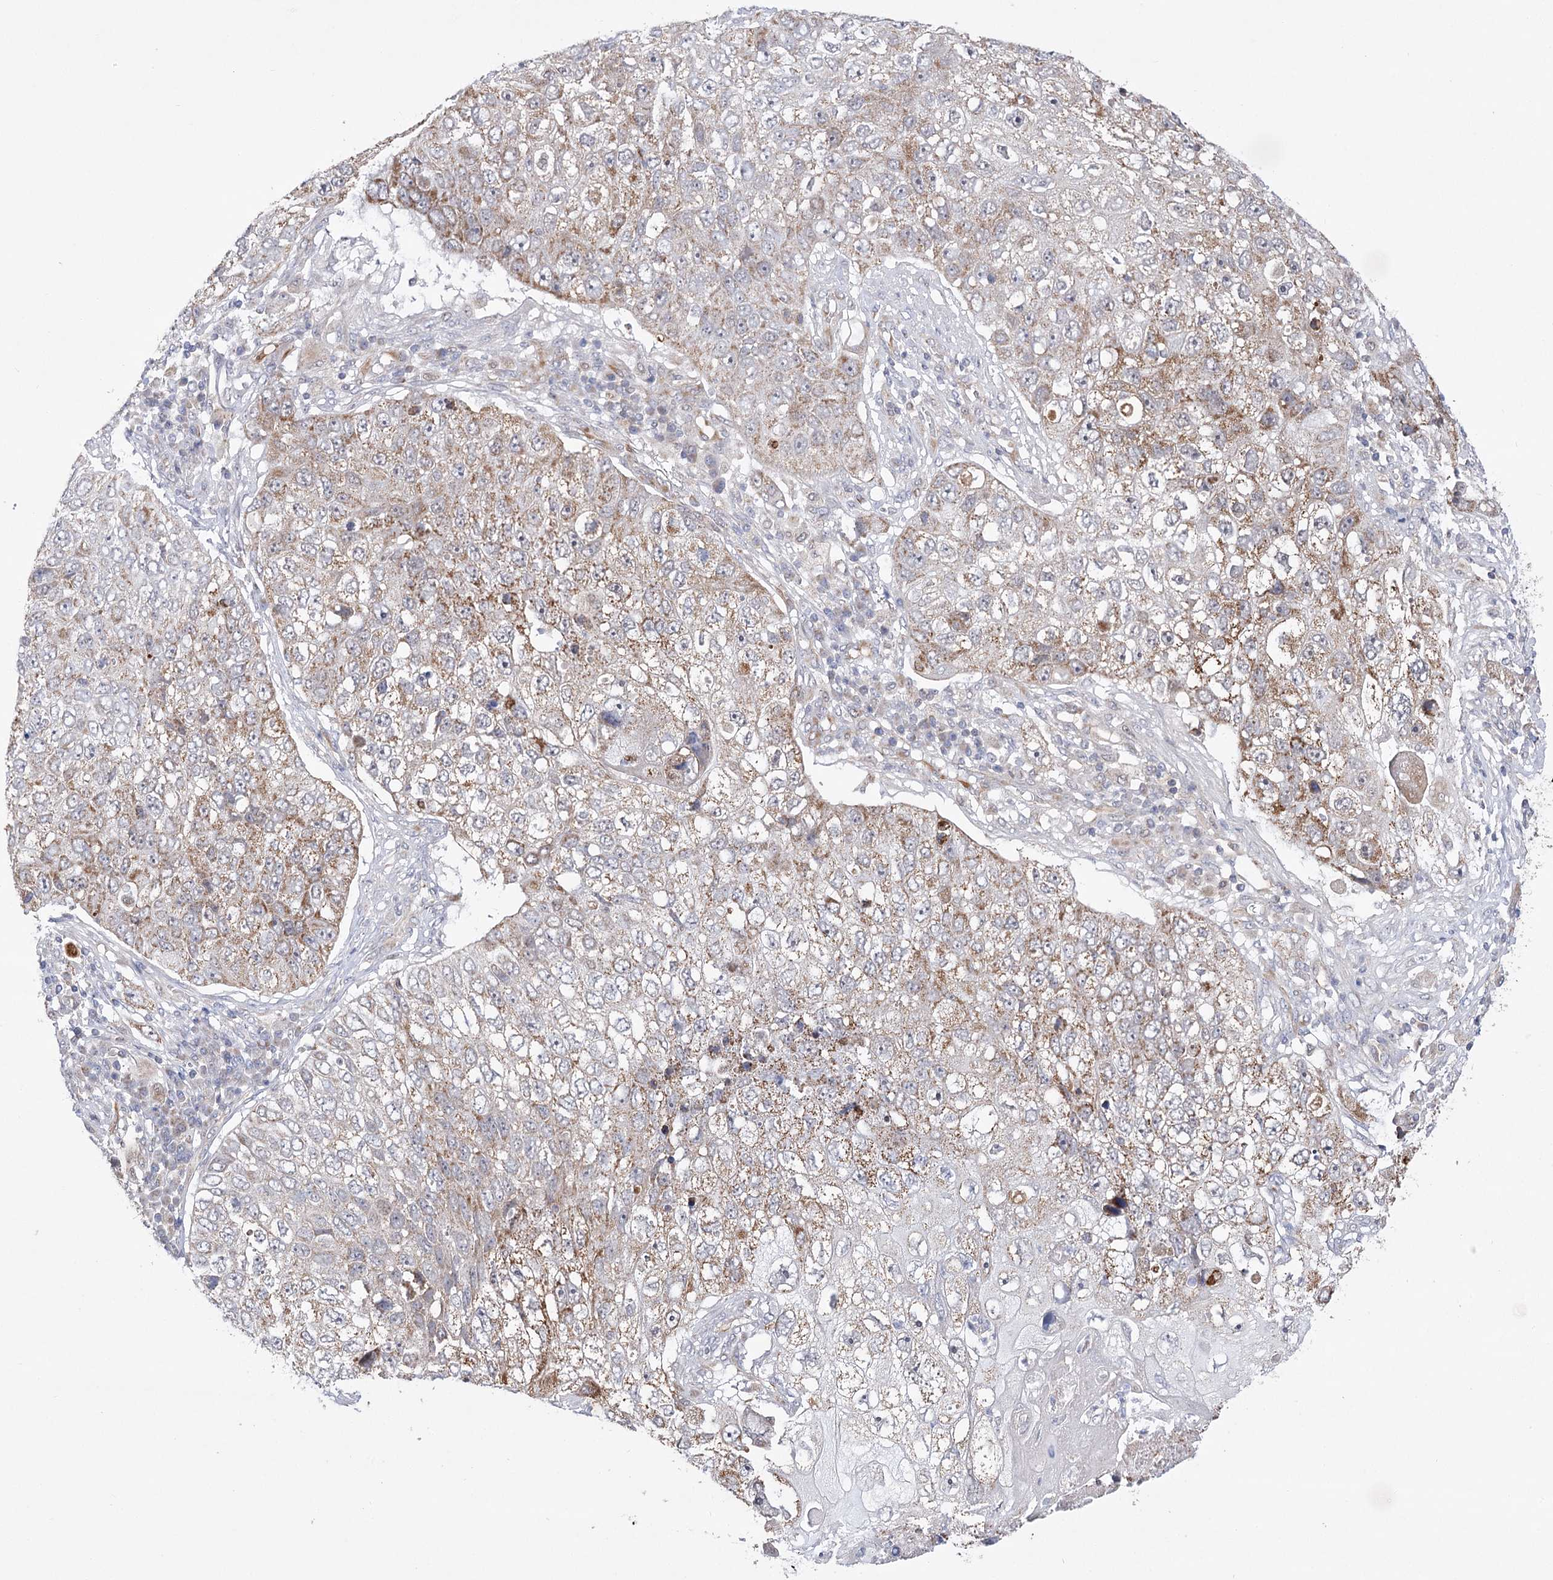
{"staining": {"intensity": "moderate", "quantity": "25%-75%", "location": "cytoplasmic/membranous"}, "tissue": "lung cancer", "cell_type": "Tumor cells", "image_type": "cancer", "snomed": [{"axis": "morphology", "description": "Squamous cell carcinoma, NOS"}, {"axis": "topography", "description": "Lung"}], "caption": "The photomicrograph displays a brown stain indicating the presence of a protein in the cytoplasmic/membranous of tumor cells in lung cancer.", "gene": "ECHDC3", "patient": {"sex": "male", "age": 61}}